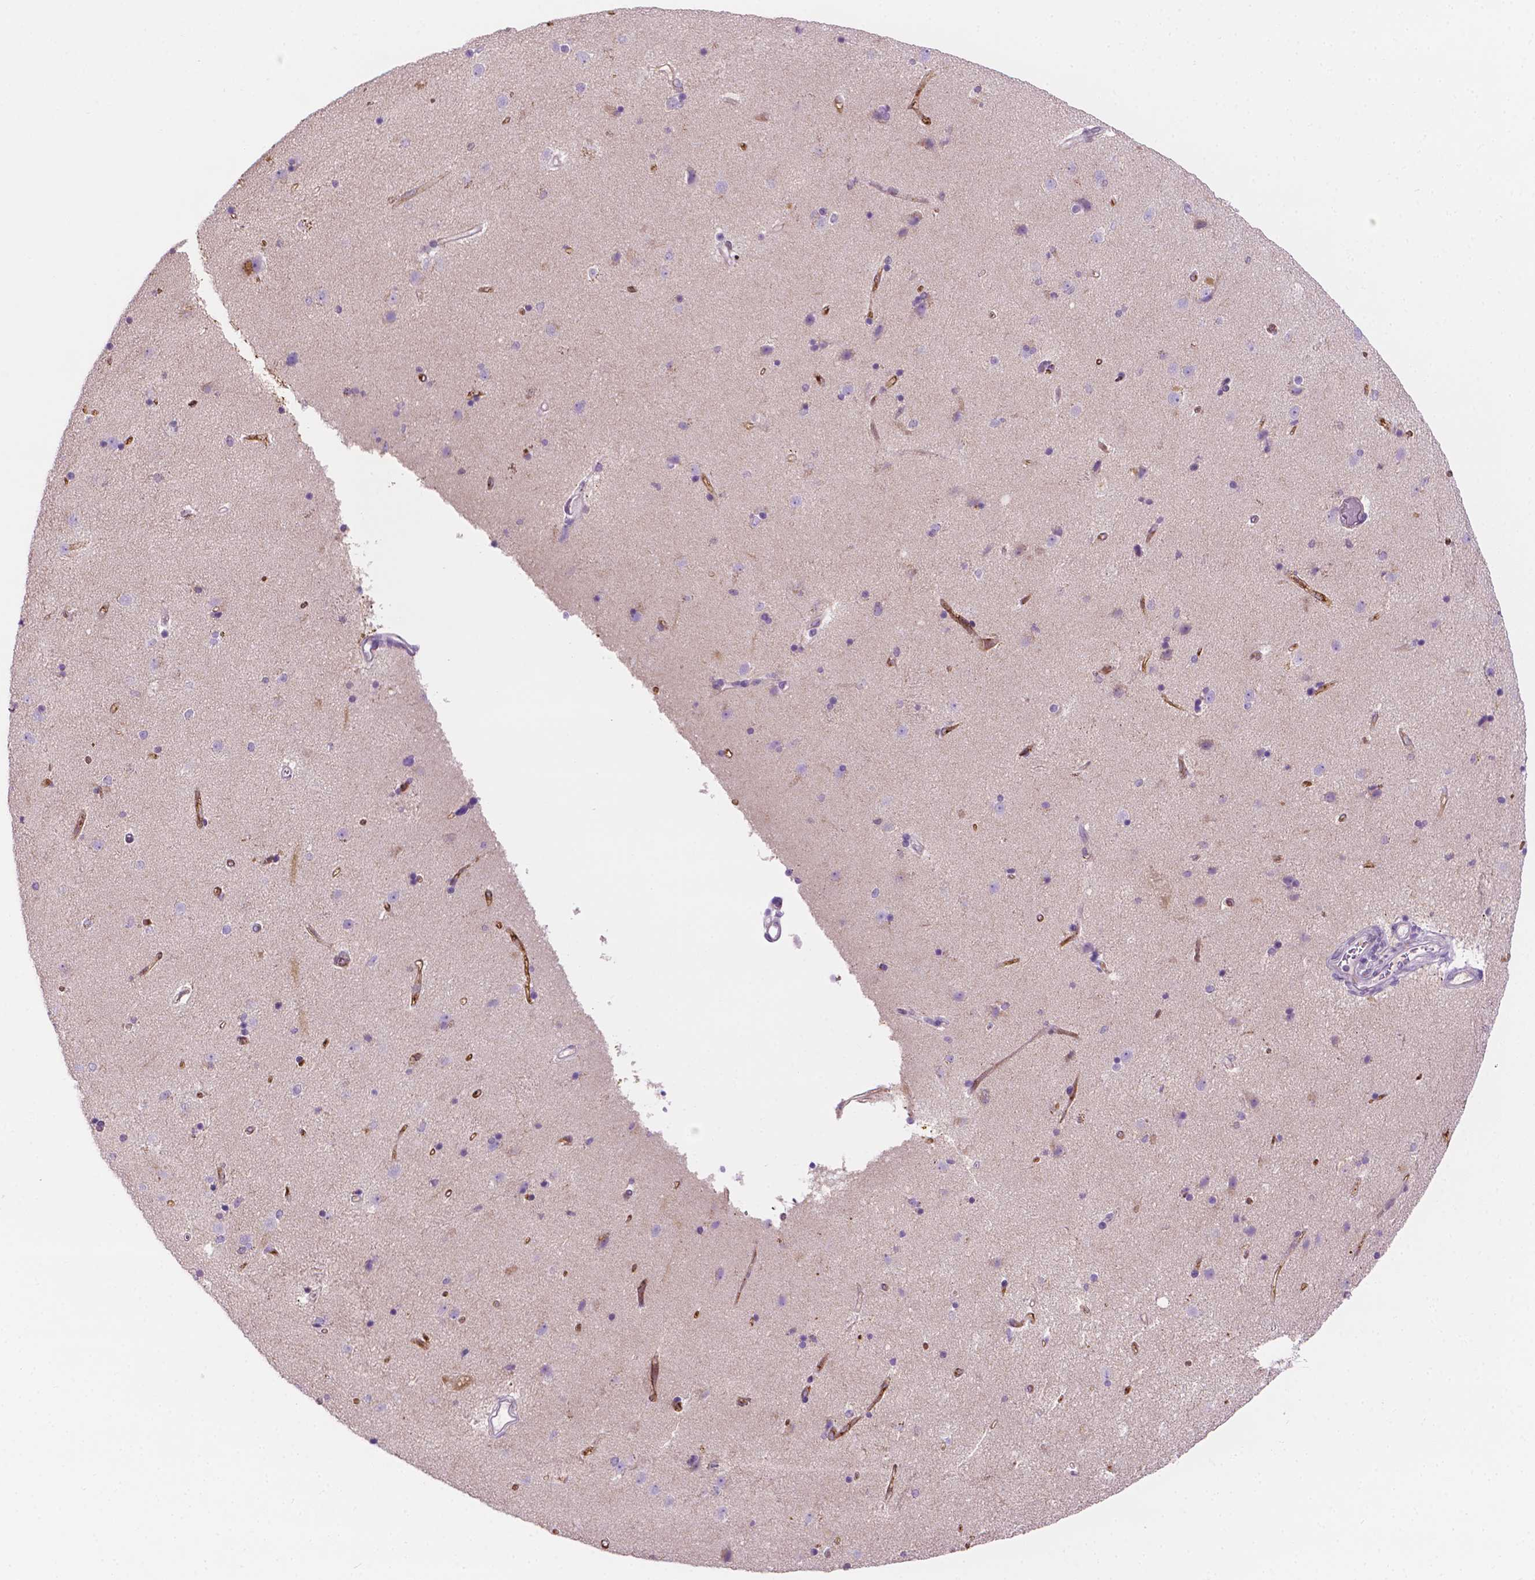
{"staining": {"intensity": "negative", "quantity": "none", "location": "none"}, "tissue": "caudate", "cell_type": "Glial cells", "image_type": "normal", "snomed": [{"axis": "morphology", "description": "Normal tissue, NOS"}, {"axis": "topography", "description": "Lateral ventricle wall"}], "caption": "DAB immunohistochemical staining of normal human caudate exhibits no significant expression in glial cells.", "gene": "EPPK1", "patient": {"sex": "female", "age": 71}}